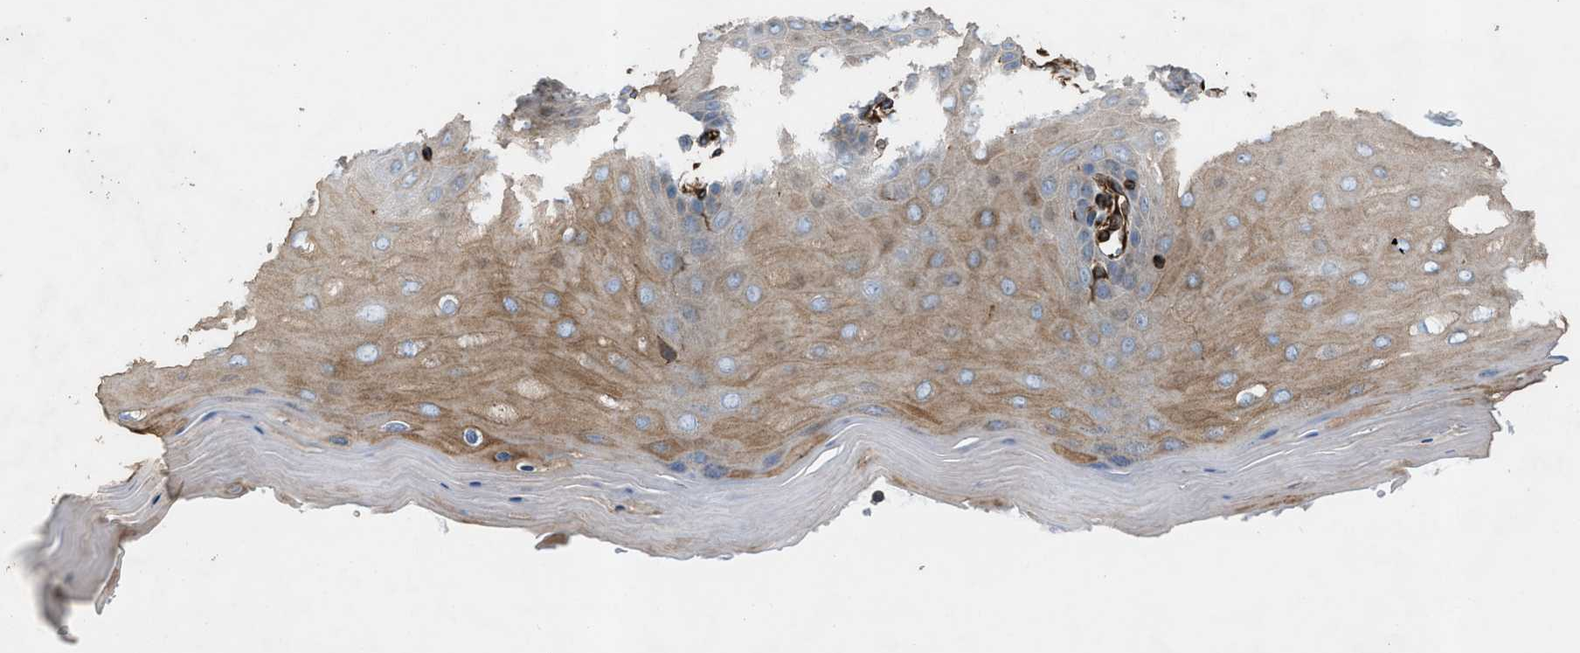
{"staining": {"intensity": "moderate", "quantity": "25%-75%", "location": "cytoplasmic/membranous"}, "tissue": "cervix", "cell_type": "Squamous epithelial cells", "image_type": "normal", "snomed": [{"axis": "morphology", "description": "Normal tissue, NOS"}, {"axis": "topography", "description": "Cervix"}], "caption": "A photomicrograph showing moderate cytoplasmic/membranous positivity in approximately 25%-75% of squamous epithelial cells in normal cervix, as visualized by brown immunohistochemical staining.", "gene": "PTPRE", "patient": {"sex": "female", "age": 55}}